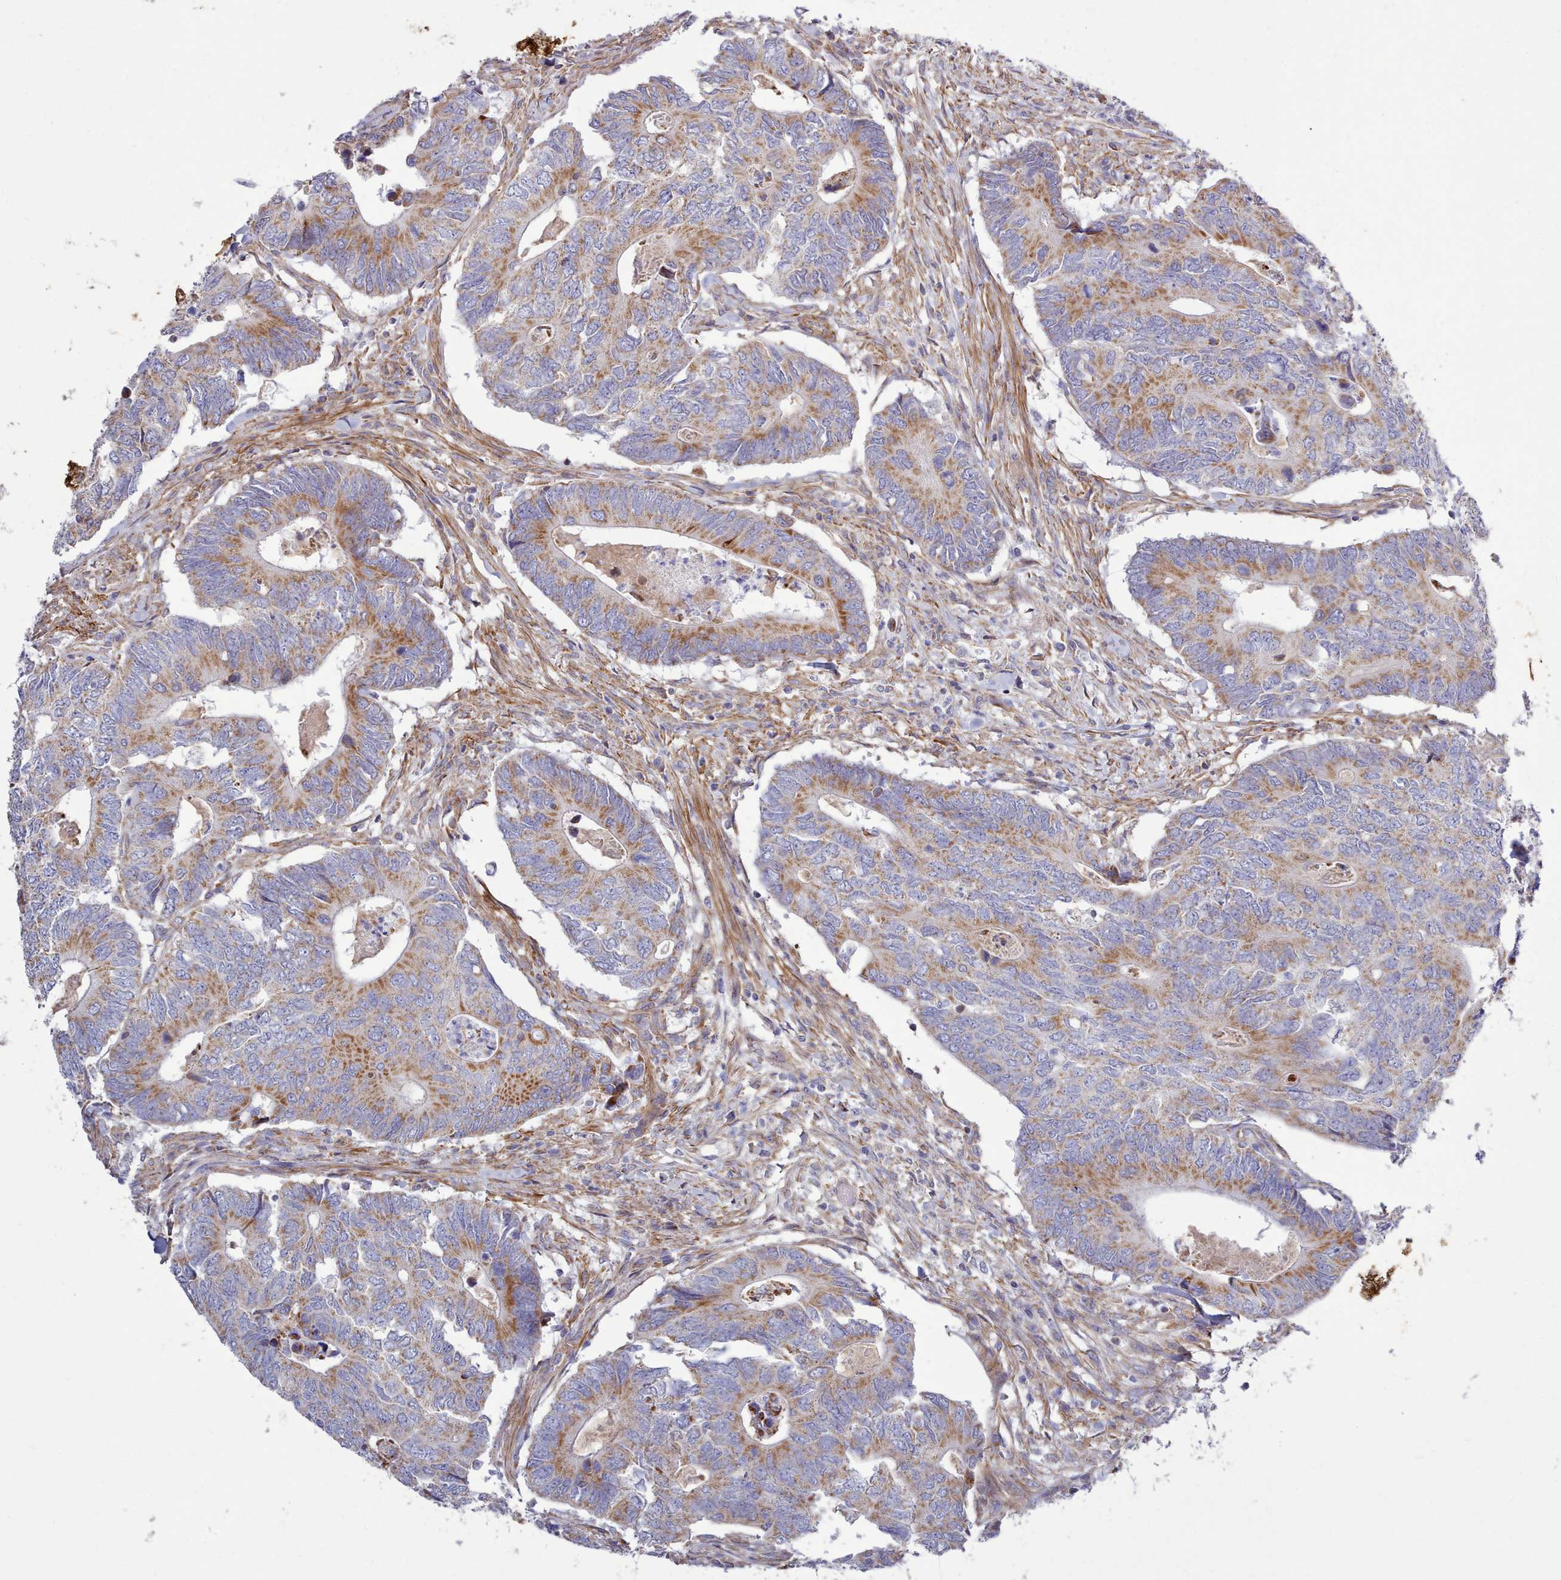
{"staining": {"intensity": "moderate", "quantity": ">75%", "location": "cytoplasmic/membranous"}, "tissue": "colorectal cancer", "cell_type": "Tumor cells", "image_type": "cancer", "snomed": [{"axis": "morphology", "description": "Adenocarcinoma, NOS"}, {"axis": "topography", "description": "Colon"}], "caption": "Tumor cells exhibit medium levels of moderate cytoplasmic/membranous positivity in about >75% of cells in human adenocarcinoma (colorectal).", "gene": "MRPL21", "patient": {"sex": "male", "age": 87}}